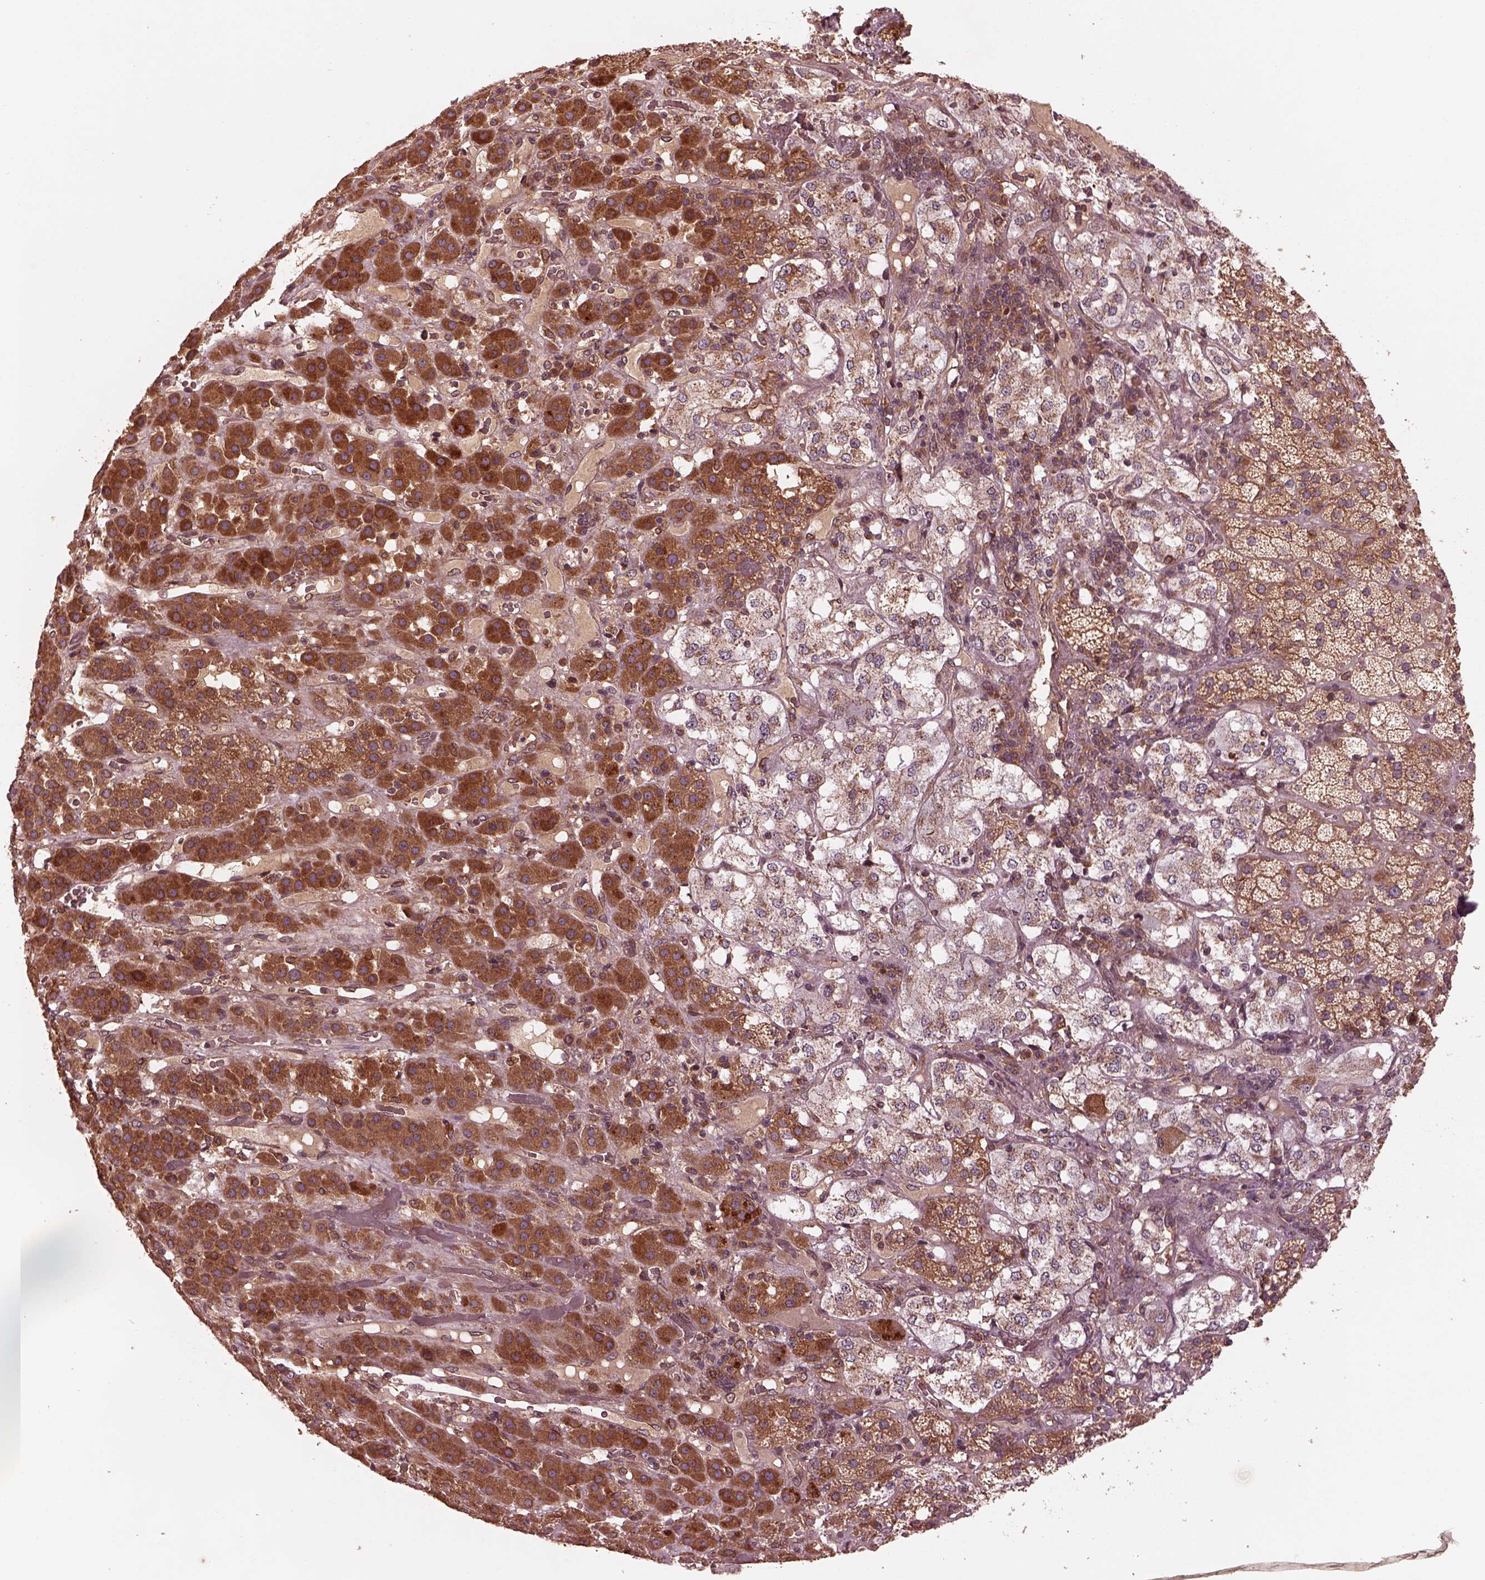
{"staining": {"intensity": "strong", "quantity": "25%-75%", "location": "cytoplasmic/membranous"}, "tissue": "adrenal gland", "cell_type": "Glandular cells", "image_type": "normal", "snomed": [{"axis": "morphology", "description": "Normal tissue, NOS"}, {"axis": "topography", "description": "Adrenal gland"}], "caption": "Normal adrenal gland reveals strong cytoplasmic/membranous staining in about 25%-75% of glandular cells, visualized by immunohistochemistry. (Stains: DAB (3,3'-diaminobenzidine) in brown, nuclei in blue, Microscopy: brightfield microscopy at high magnification).", "gene": "PIK3R2", "patient": {"sex": "male", "age": 57}}